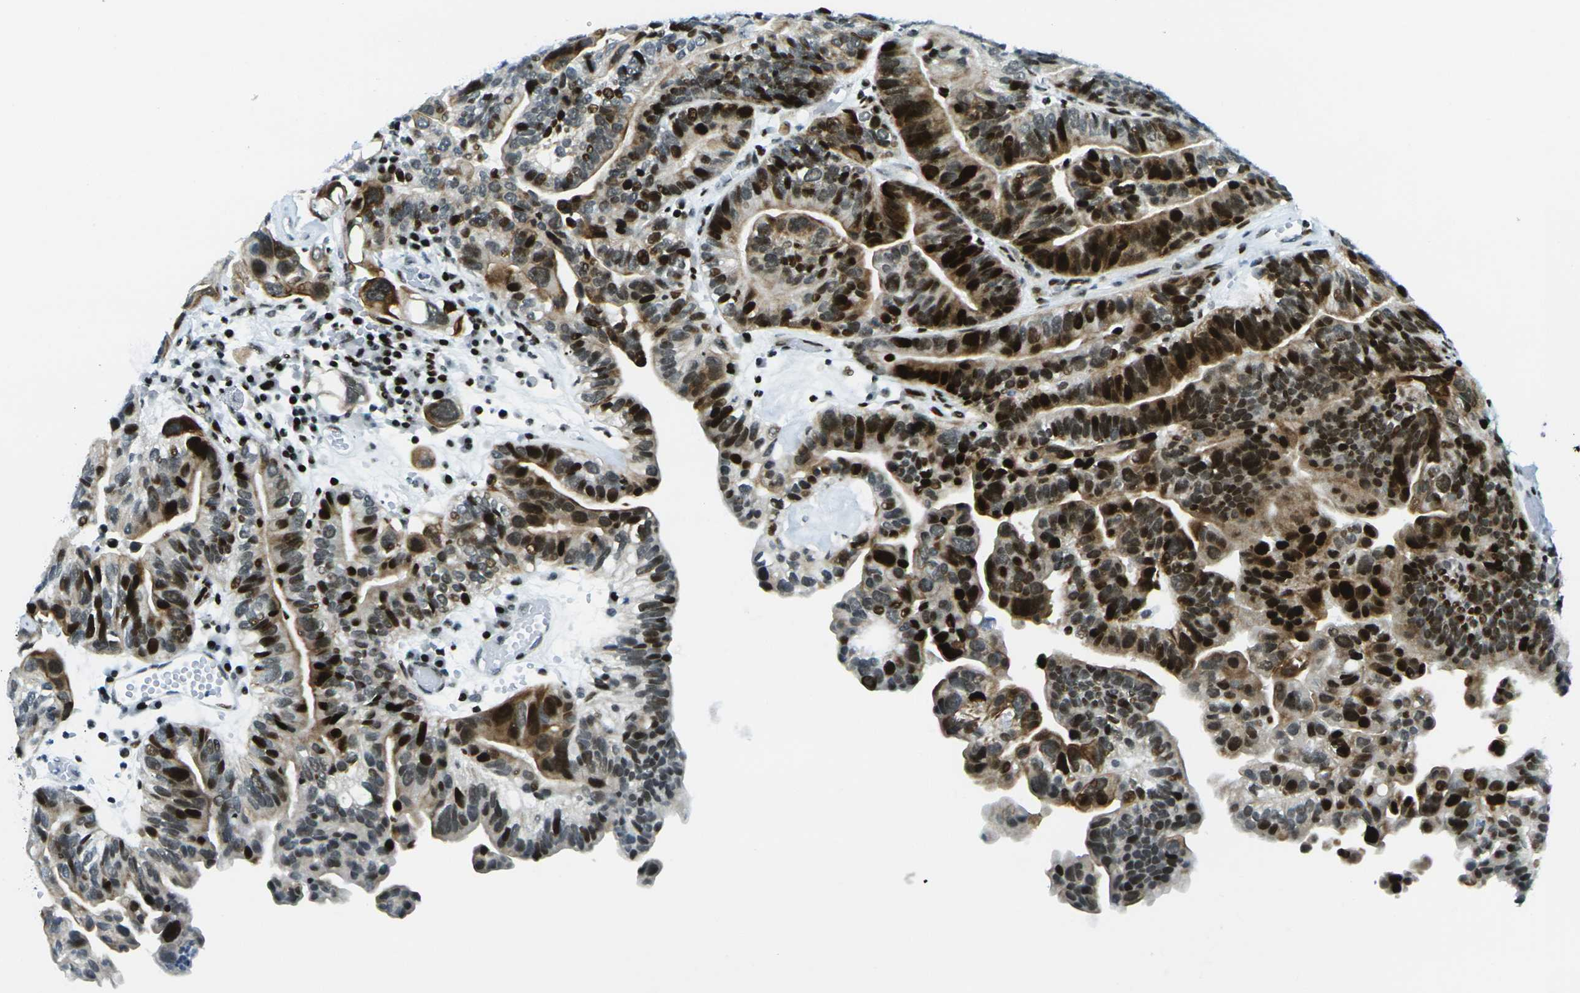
{"staining": {"intensity": "strong", "quantity": ">75%", "location": "cytoplasmic/membranous,nuclear"}, "tissue": "ovarian cancer", "cell_type": "Tumor cells", "image_type": "cancer", "snomed": [{"axis": "morphology", "description": "Cystadenocarcinoma, serous, NOS"}, {"axis": "topography", "description": "Ovary"}], "caption": "Immunohistochemical staining of ovarian serous cystadenocarcinoma shows strong cytoplasmic/membranous and nuclear protein expression in approximately >75% of tumor cells. The staining was performed using DAB (3,3'-diaminobenzidine) to visualize the protein expression in brown, while the nuclei were stained in blue with hematoxylin (Magnification: 20x).", "gene": "H3-3A", "patient": {"sex": "female", "age": 56}}